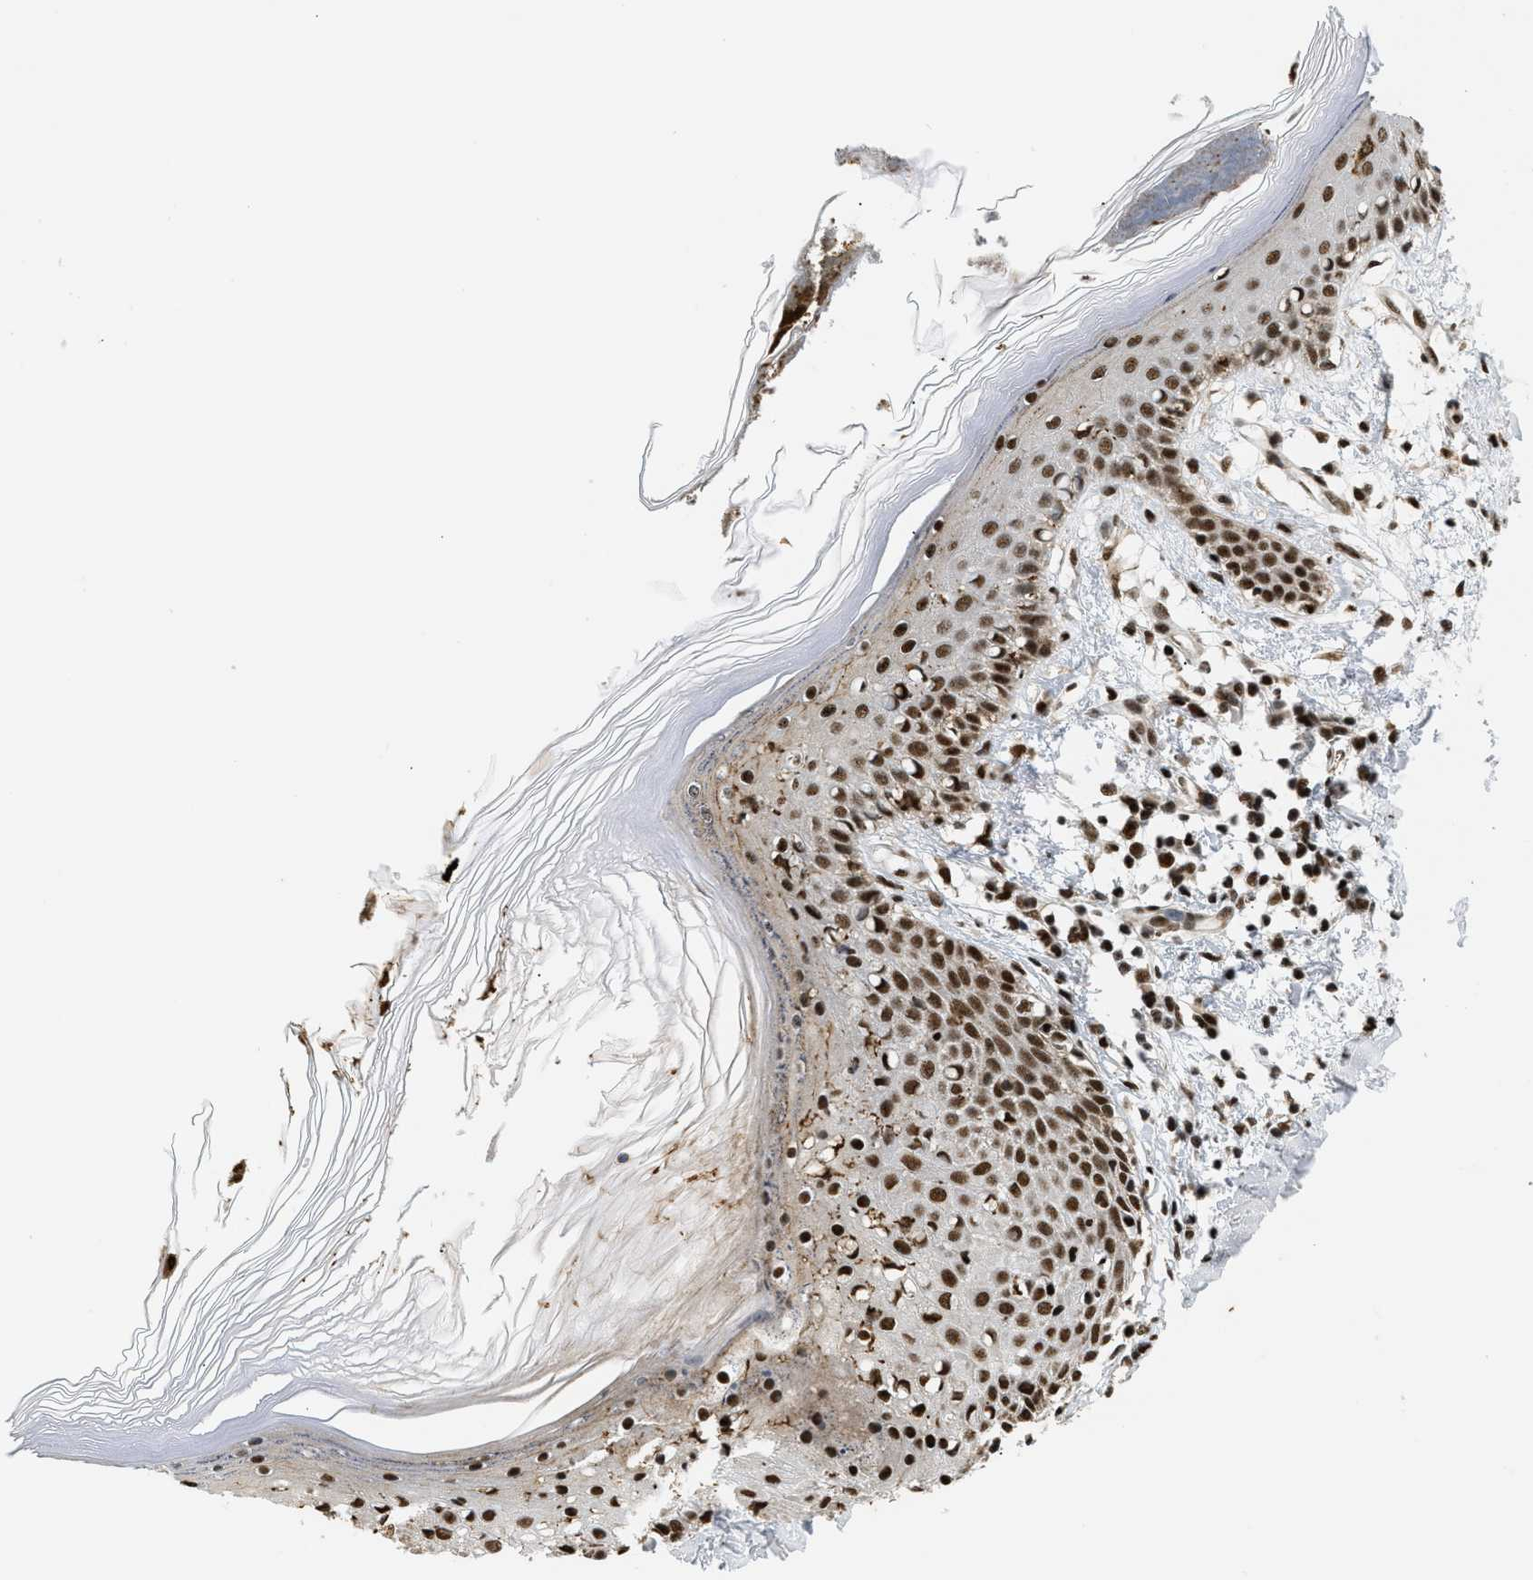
{"staining": {"intensity": "strong", "quantity": ">75%", "location": "nuclear"}, "tissue": "skin", "cell_type": "Fibroblasts", "image_type": "normal", "snomed": [{"axis": "morphology", "description": "Normal tissue, NOS"}, {"axis": "topography", "description": "Skin"}], "caption": "Strong nuclear staining is present in approximately >75% of fibroblasts in unremarkable skin. Nuclei are stained in blue.", "gene": "RBM5", "patient": {"sex": "male", "age": 53}}